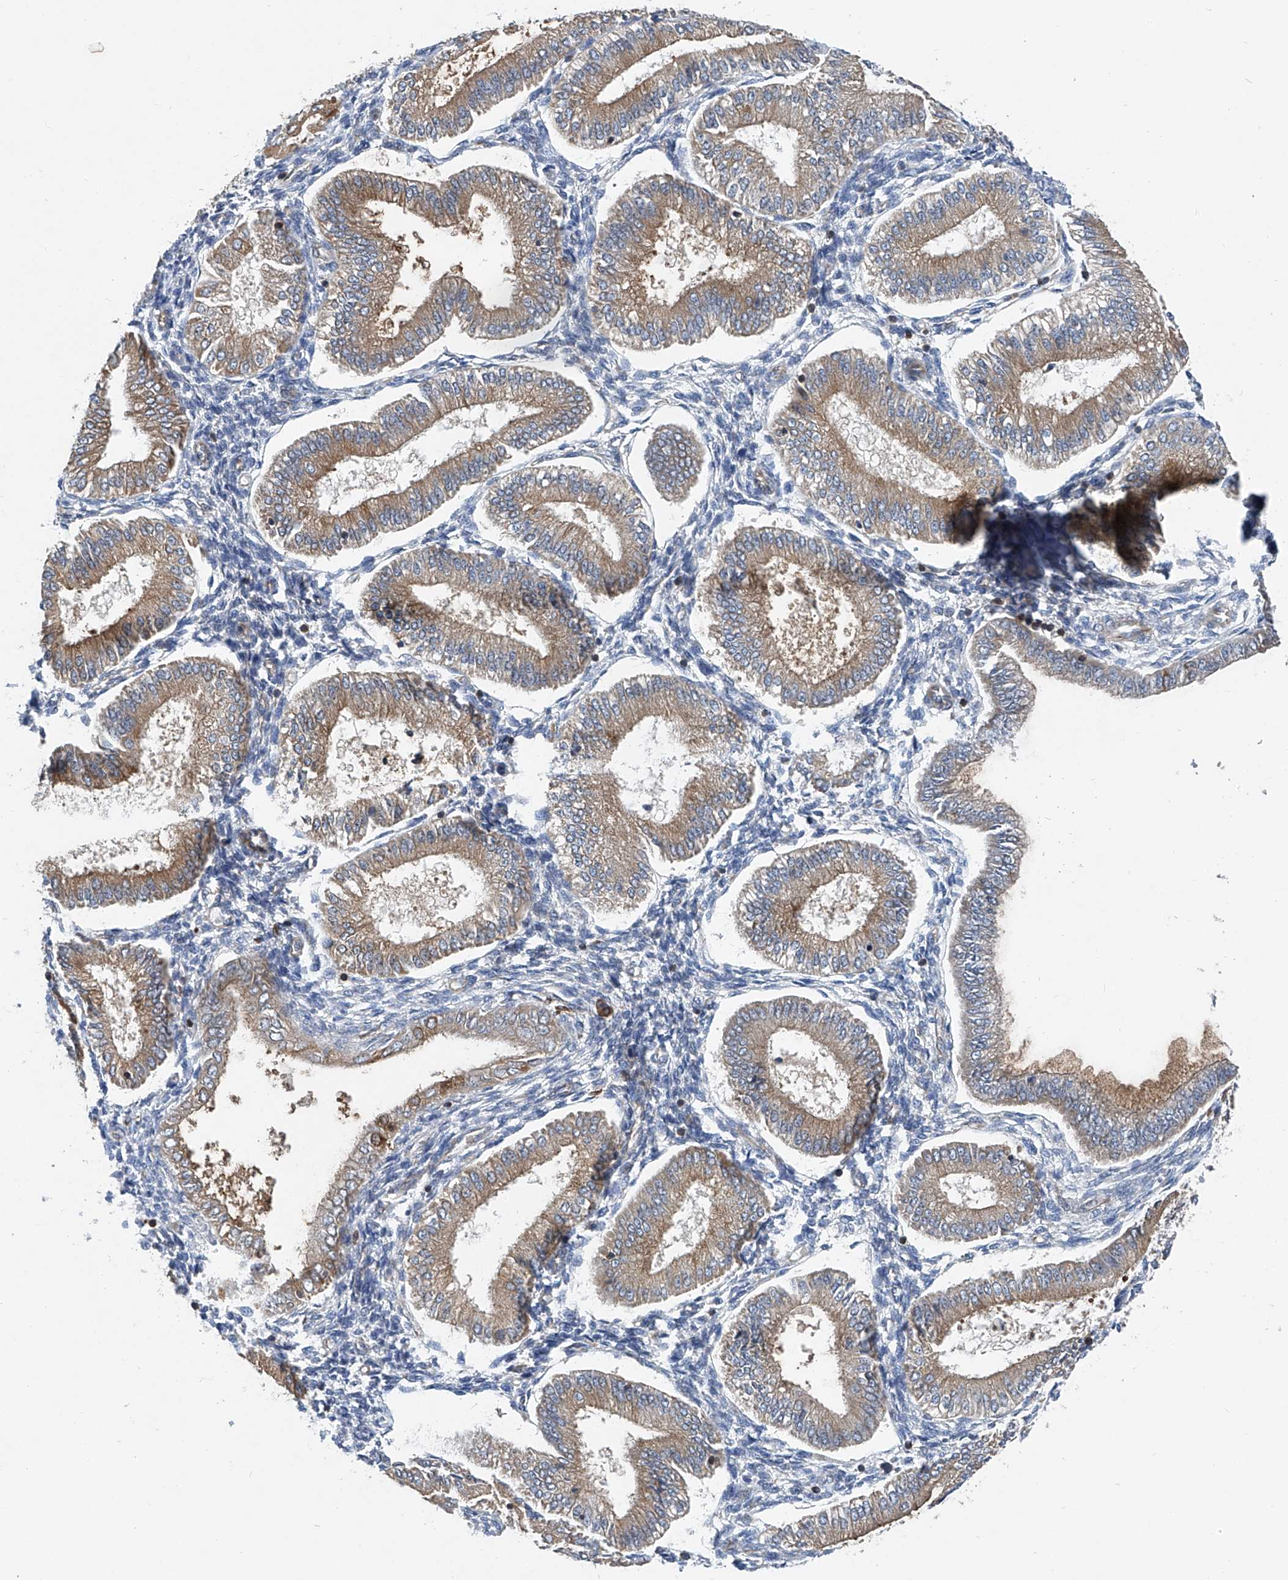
{"staining": {"intensity": "negative", "quantity": "none", "location": "none"}, "tissue": "endometrium", "cell_type": "Cells in endometrial stroma", "image_type": "normal", "snomed": [{"axis": "morphology", "description": "Normal tissue, NOS"}, {"axis": "topography", "description": "Endometrium"}], "caption": "This is an immunohistochemistry image of unremarkable human endometrium. There is no staining in cells in endometrial stroma.", "gene": "TRIM38", "patient": {"sex": "female", "age": 39}}